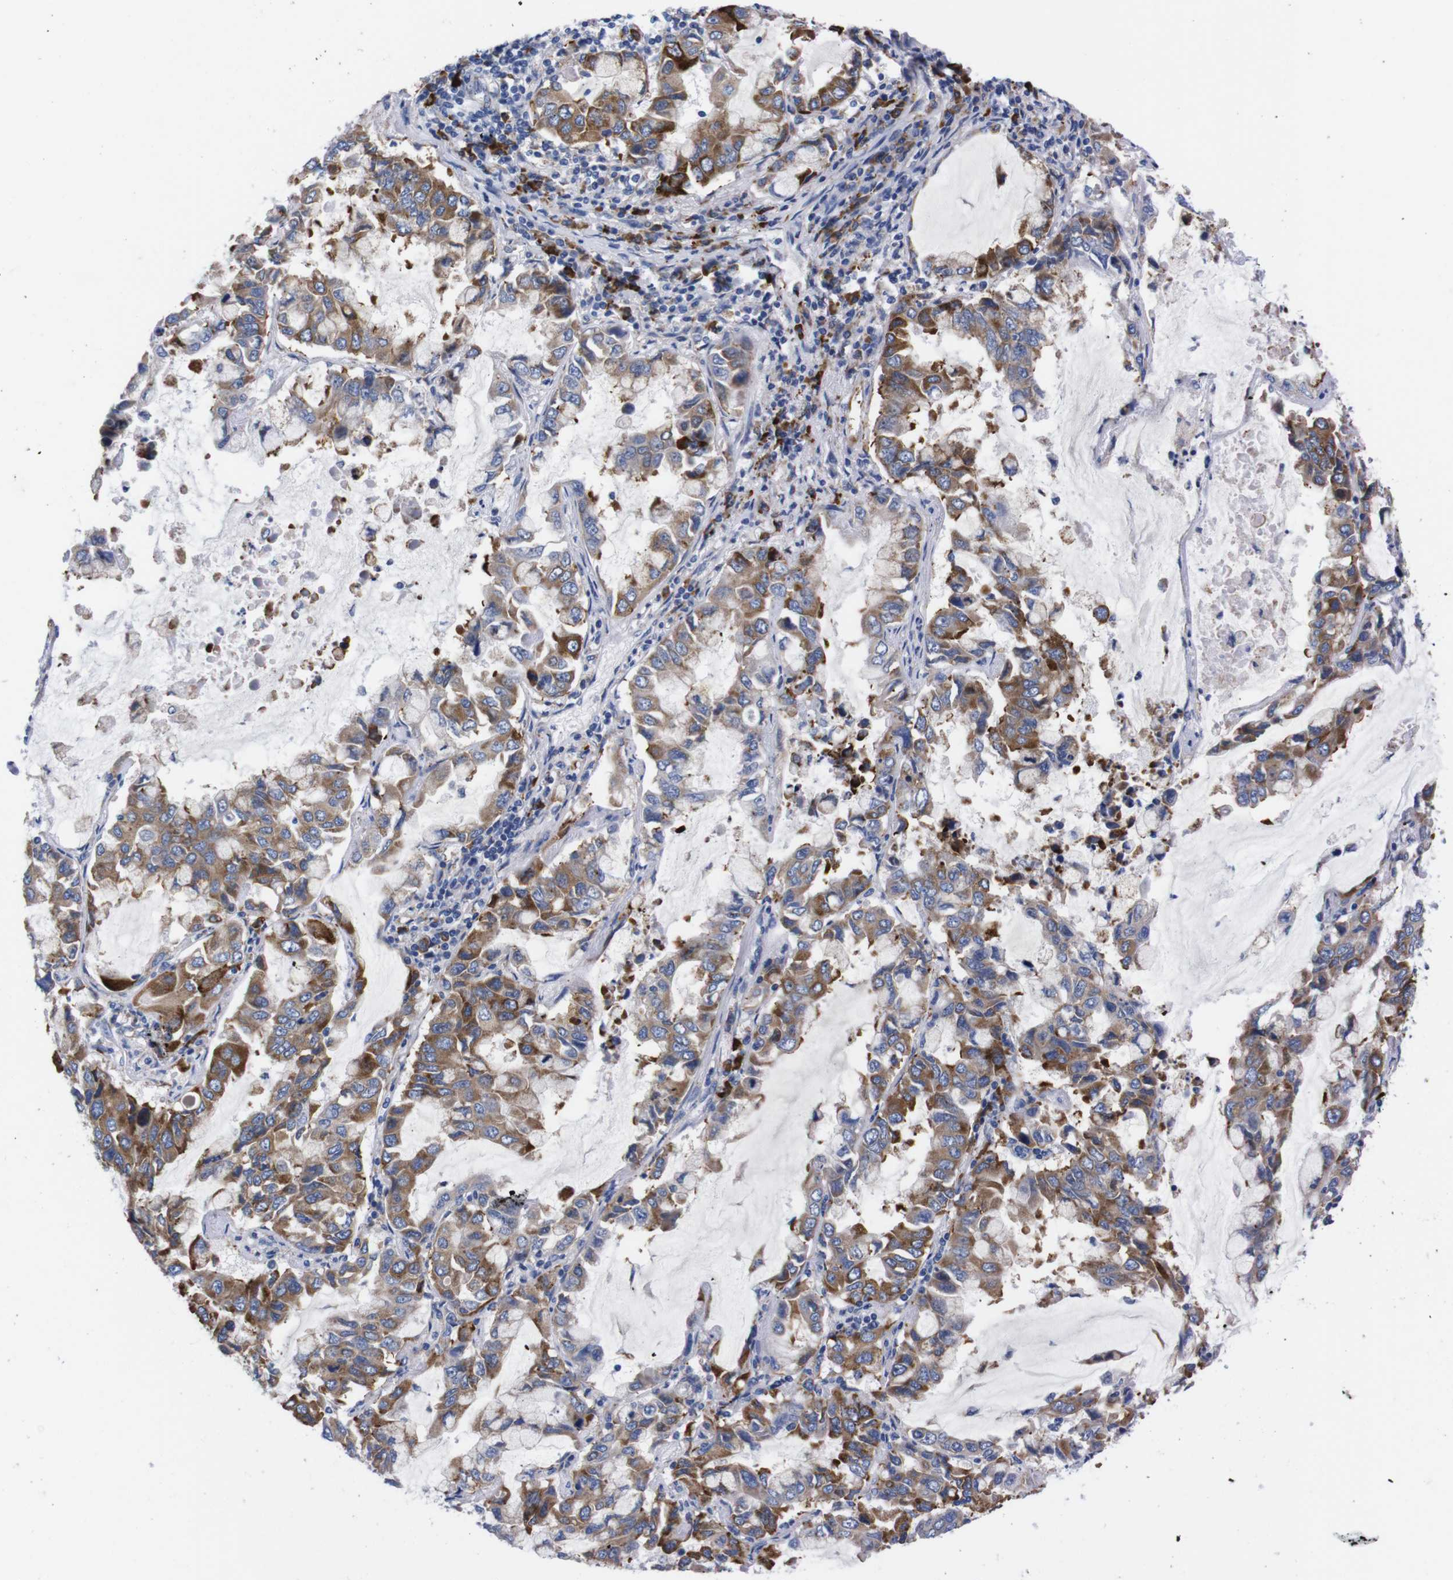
{"staining": {"intensity": "moderate", "quantity": ">75%", "location": "cytoplasmic/membranous"}, "tissue": "lung cancer", "cell_type": "Tumor cells", "image_type": "cancer", "snomed": [{"axis": "morphology", "description": "Adenocarcinoma, NOS"}, {"axis": "topography", "description": "Lung"}], "caption": "Moderate cytoplasmic/membranous protein staining is seen in about >75% of tumor cells in lung adenocarcinoma.", "gene": "NEBL", "patient": {"sex": "male", "age": 64}}